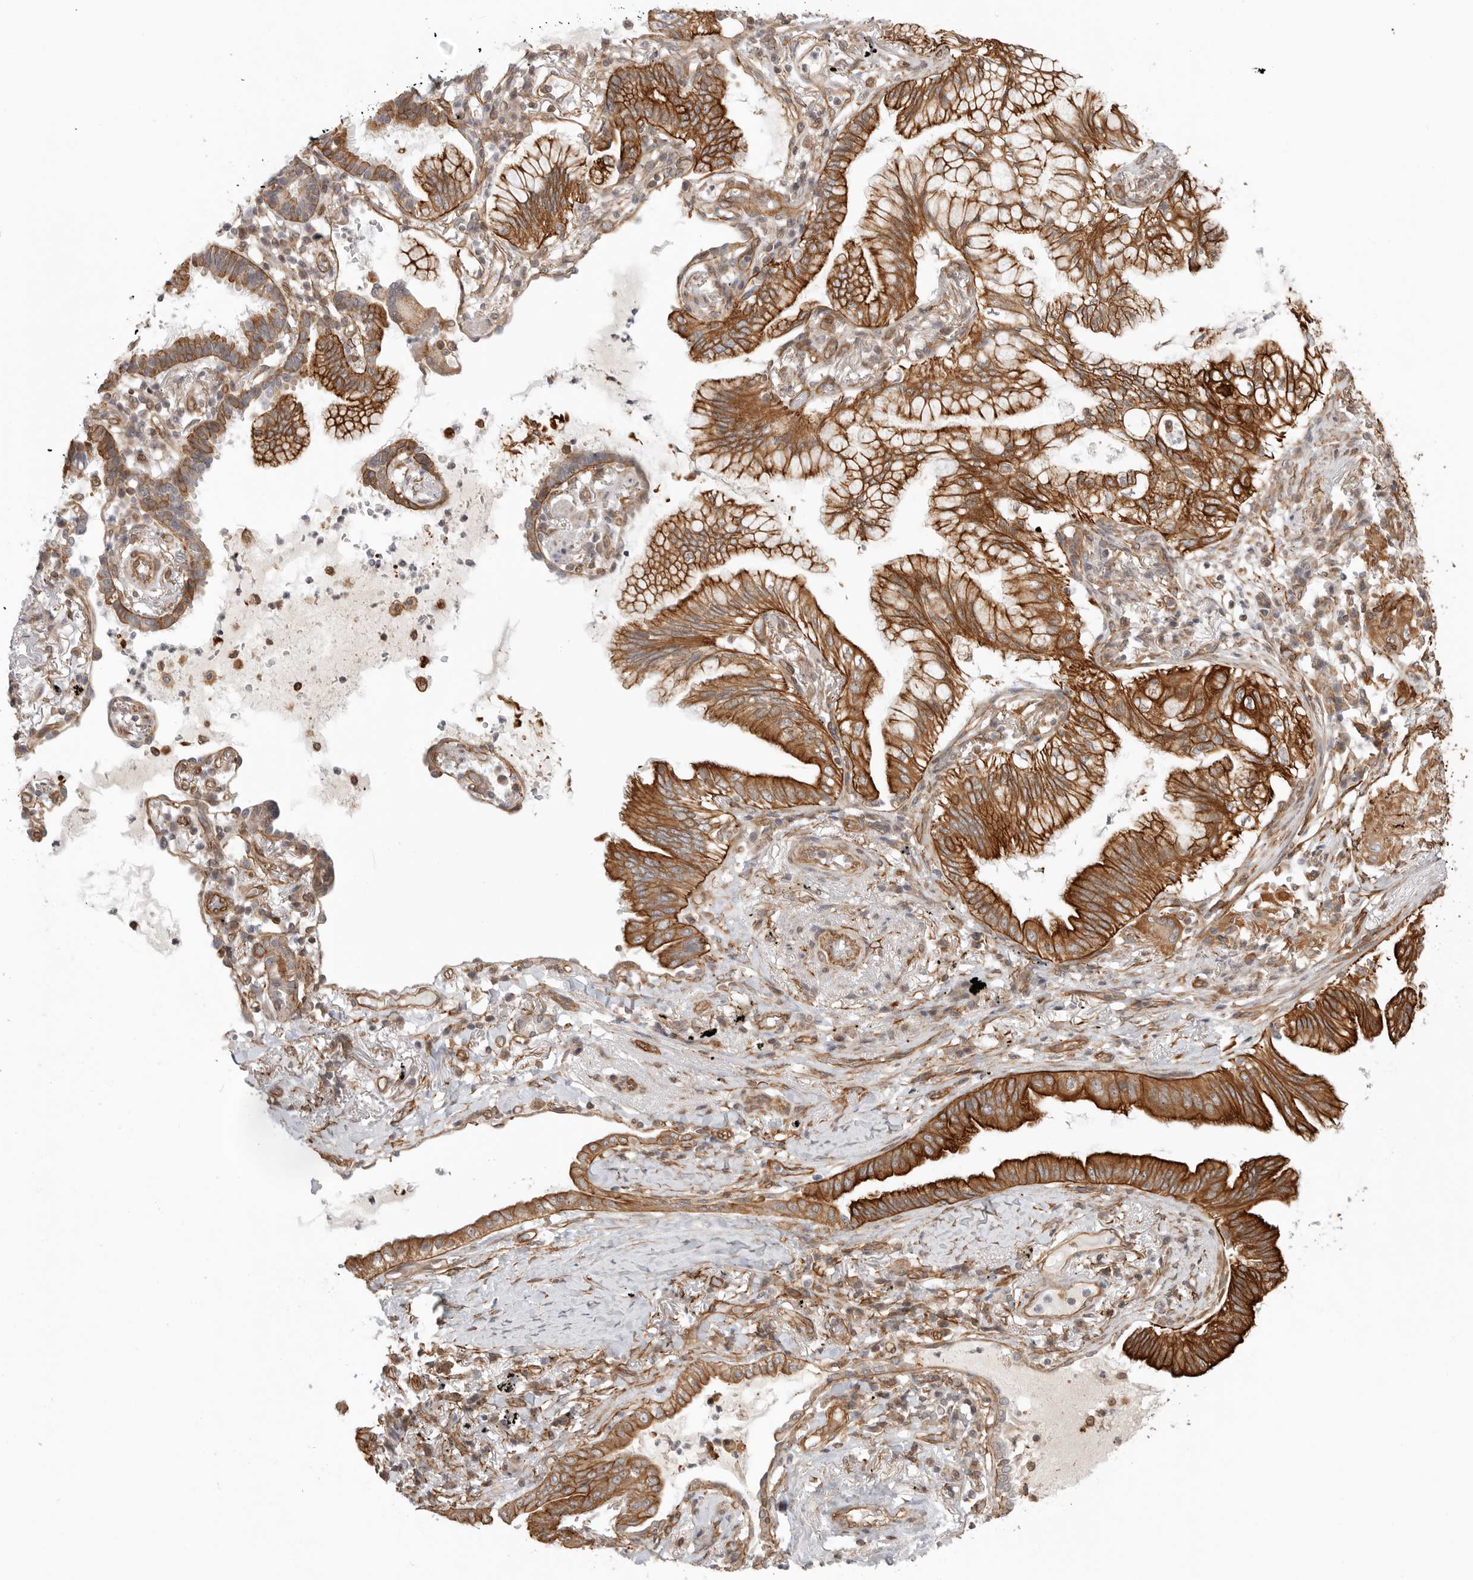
{"staining": {"intensity": "strong", "quantity": ">75%", "location": "cytoplasmic/membranous"}, "tissue": "lung cancer", "cell_type": "Tumor cells", "image_type": "cancer", "snomed": [{"axis": "morphology", "description": "Adenocarcinoma, NOS"}, {"axis": "topography", "description": "Lung"}], "caption": "Lung cancer (adenocarcinoma) stained for a protein reveals strong cytoplasmic/membranous positivity in tumor cells.", "gene": "ATOH7", "patient": {"sex": "female", "age": 70}}